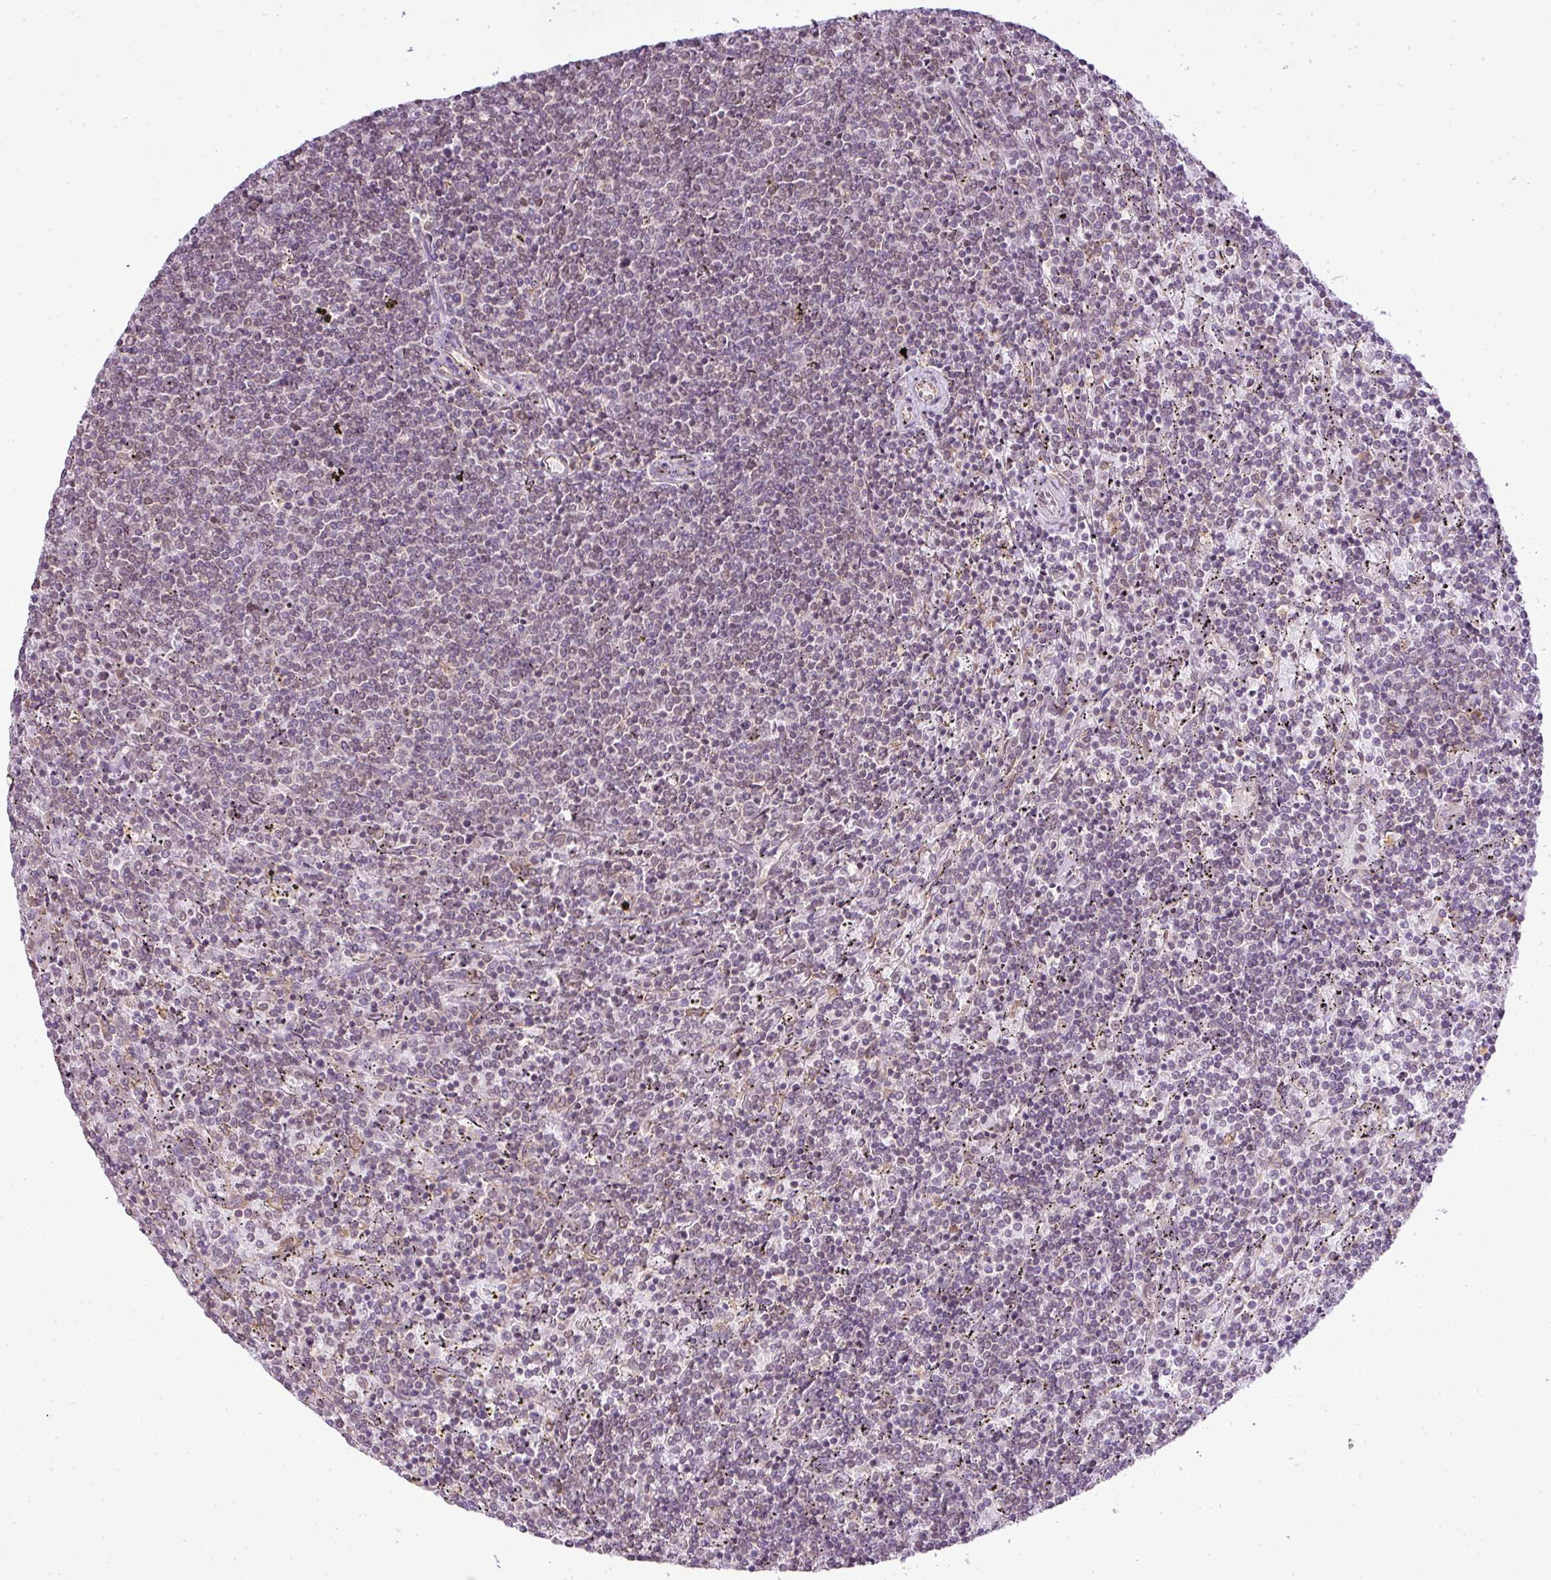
{"staining": {"intensity": "negative", "quantity": "none", "location": "none"}, "tissue": "lymphoma", "cell_type": "Tumor cells", "image_type": "cancer", "snomed": [{"axis": "morphology", "description": "Malignant lymphoma, non-Hodgkin's type, Low grade"}, {"axis": "topography", "description": "Spleen"}], "caption": "Human malignant lymphoma, non-Hodgkin's type (low-grade) stained for a protein using immunohistochemistry (IHC) shows no staining in tumor cells.", "gene": "COX18", "patient": {"sex": "female", "age": 50}}